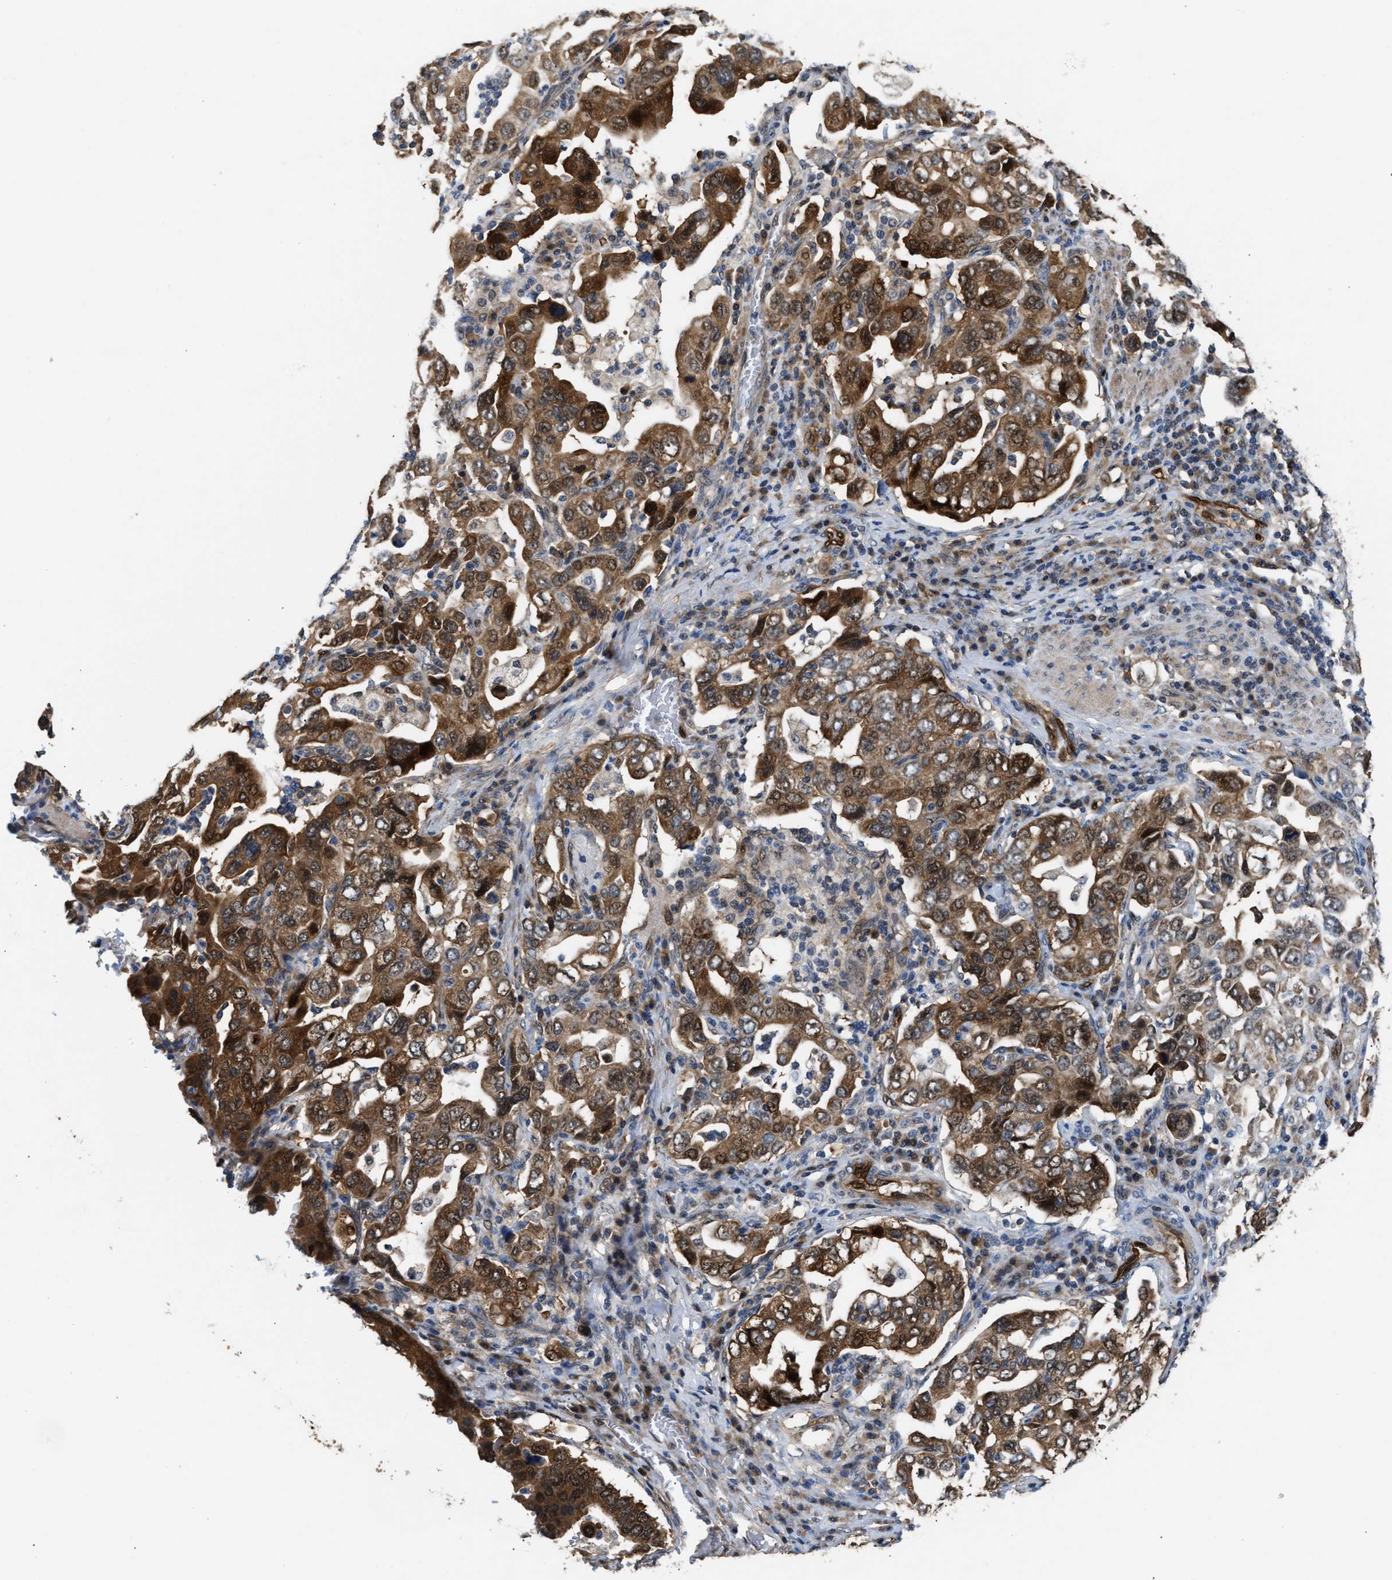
{"staining": {"intensity": "strong", "quantity": ">75%", "location": "cytoplasmic/membranous"}, "tissue": "stomach cancer", "cell_type": "Tumor cells", "image_type": "cancer", "snomed": [{"axis": "morphology", "description": "Adenocarcinoma, NOS"}, {"axis": "topography", "description": "Stomach, upper"}], "caption": "A brown stain highlights strong cytoplasmic/membranous staining of a protein in stomach cancer (adenocarcinoma) tumor cells. The staining was performed using DAB, with brown indicating positive protein expression. Nuclei are stained blue with hematoxylin.", "gene": "PPA1", "patient": {"sex": "male", "age": 62}}